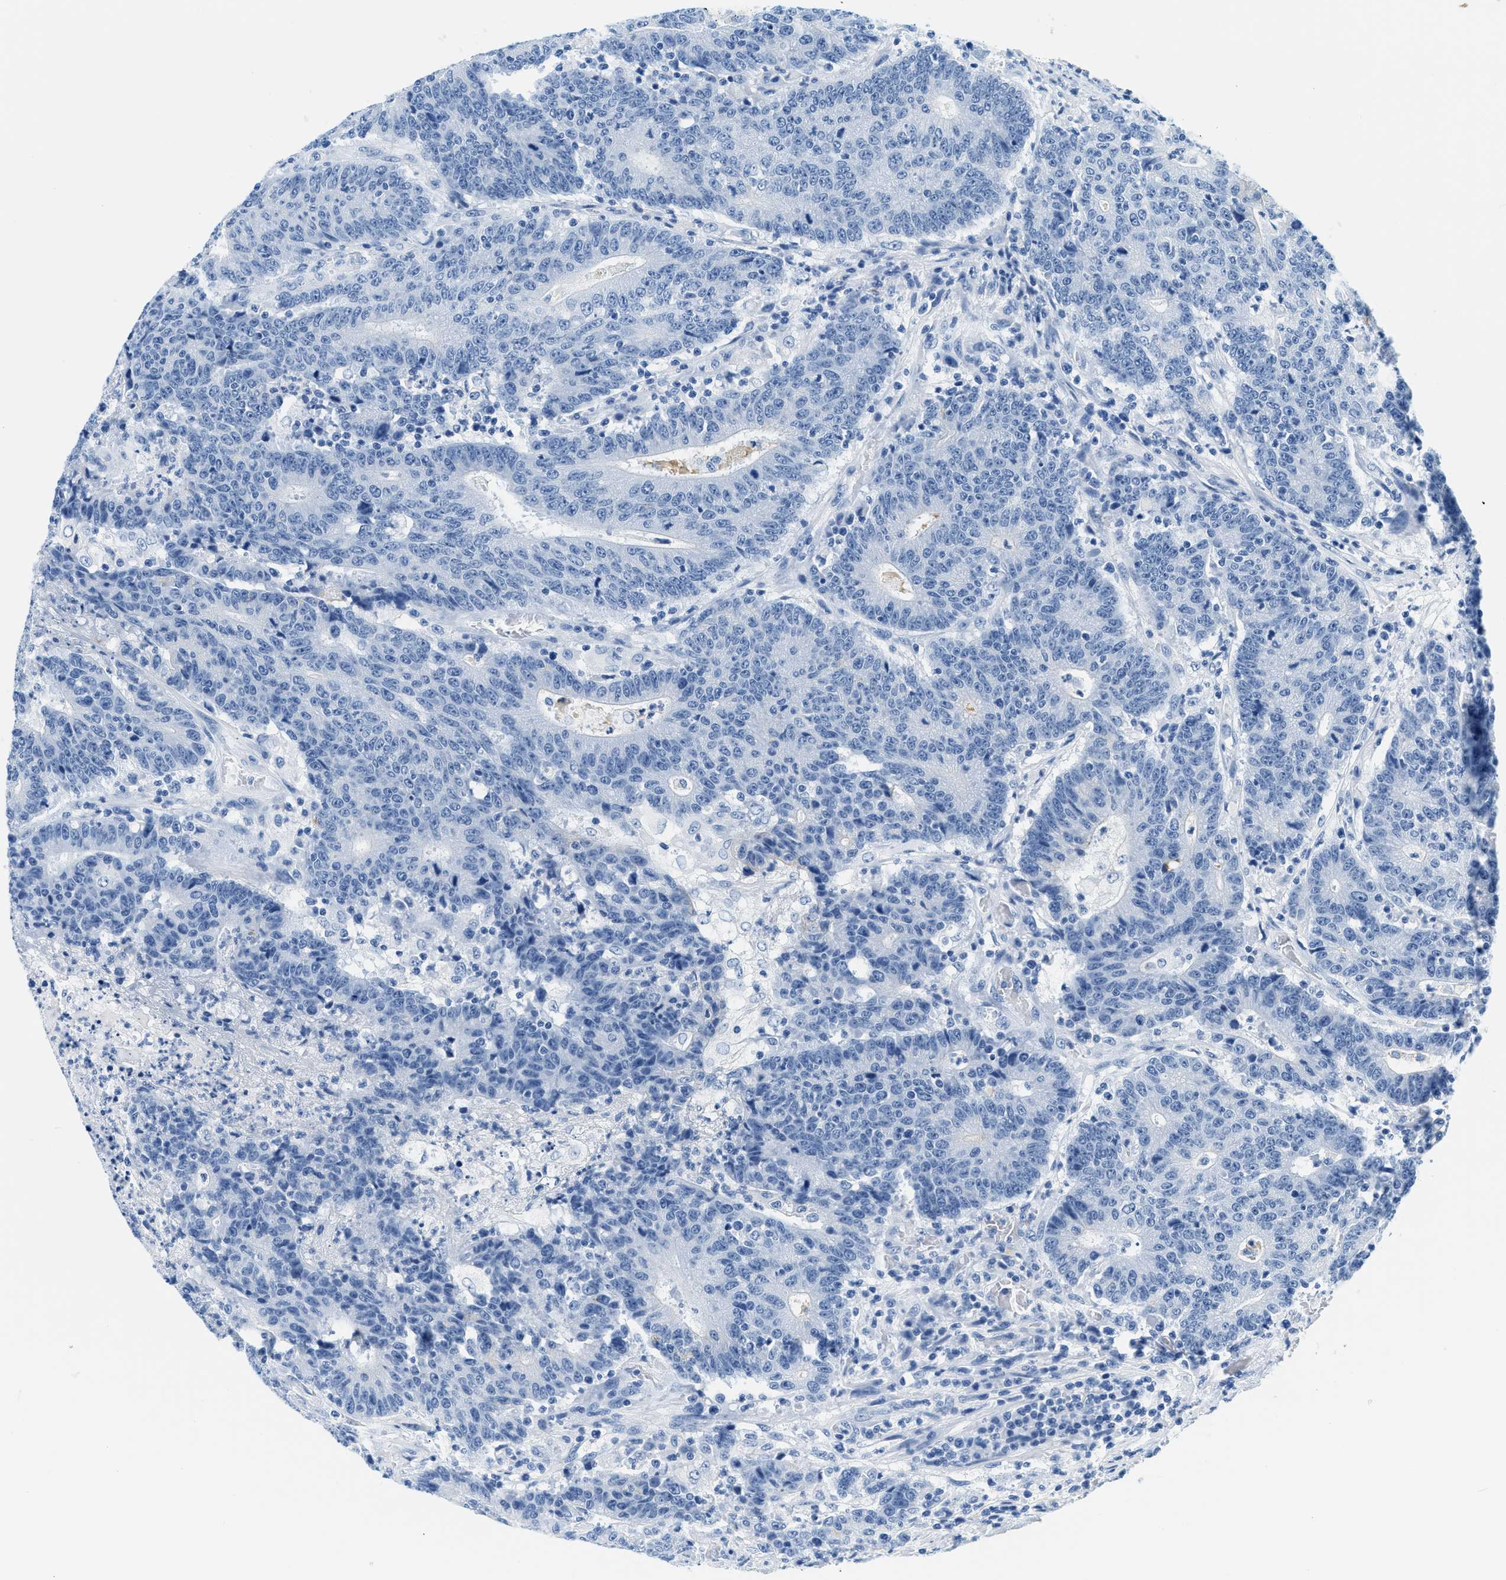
{"staining": {"intensity": "negative", "quantity": "none", "location": "none"}, "tissue": "colorectal cancer", "cell_type": "Tumor cells", "image_type": "cancer", "snomed": [{"axis": "morphology", "description": "Normal tissue, NOS"}, {"axis": "morphology", "description": "Adenocarcinoma, NOS"}, {"axis": "topography", "description": "Colon"}], "caption": "This is an immunohistochemistry (IHC) histopathology image of colorectal cancer. There is no positivity in tumor cells.", "gene": "STXBP2", "patient": {"sex": "female", "age": 75}}